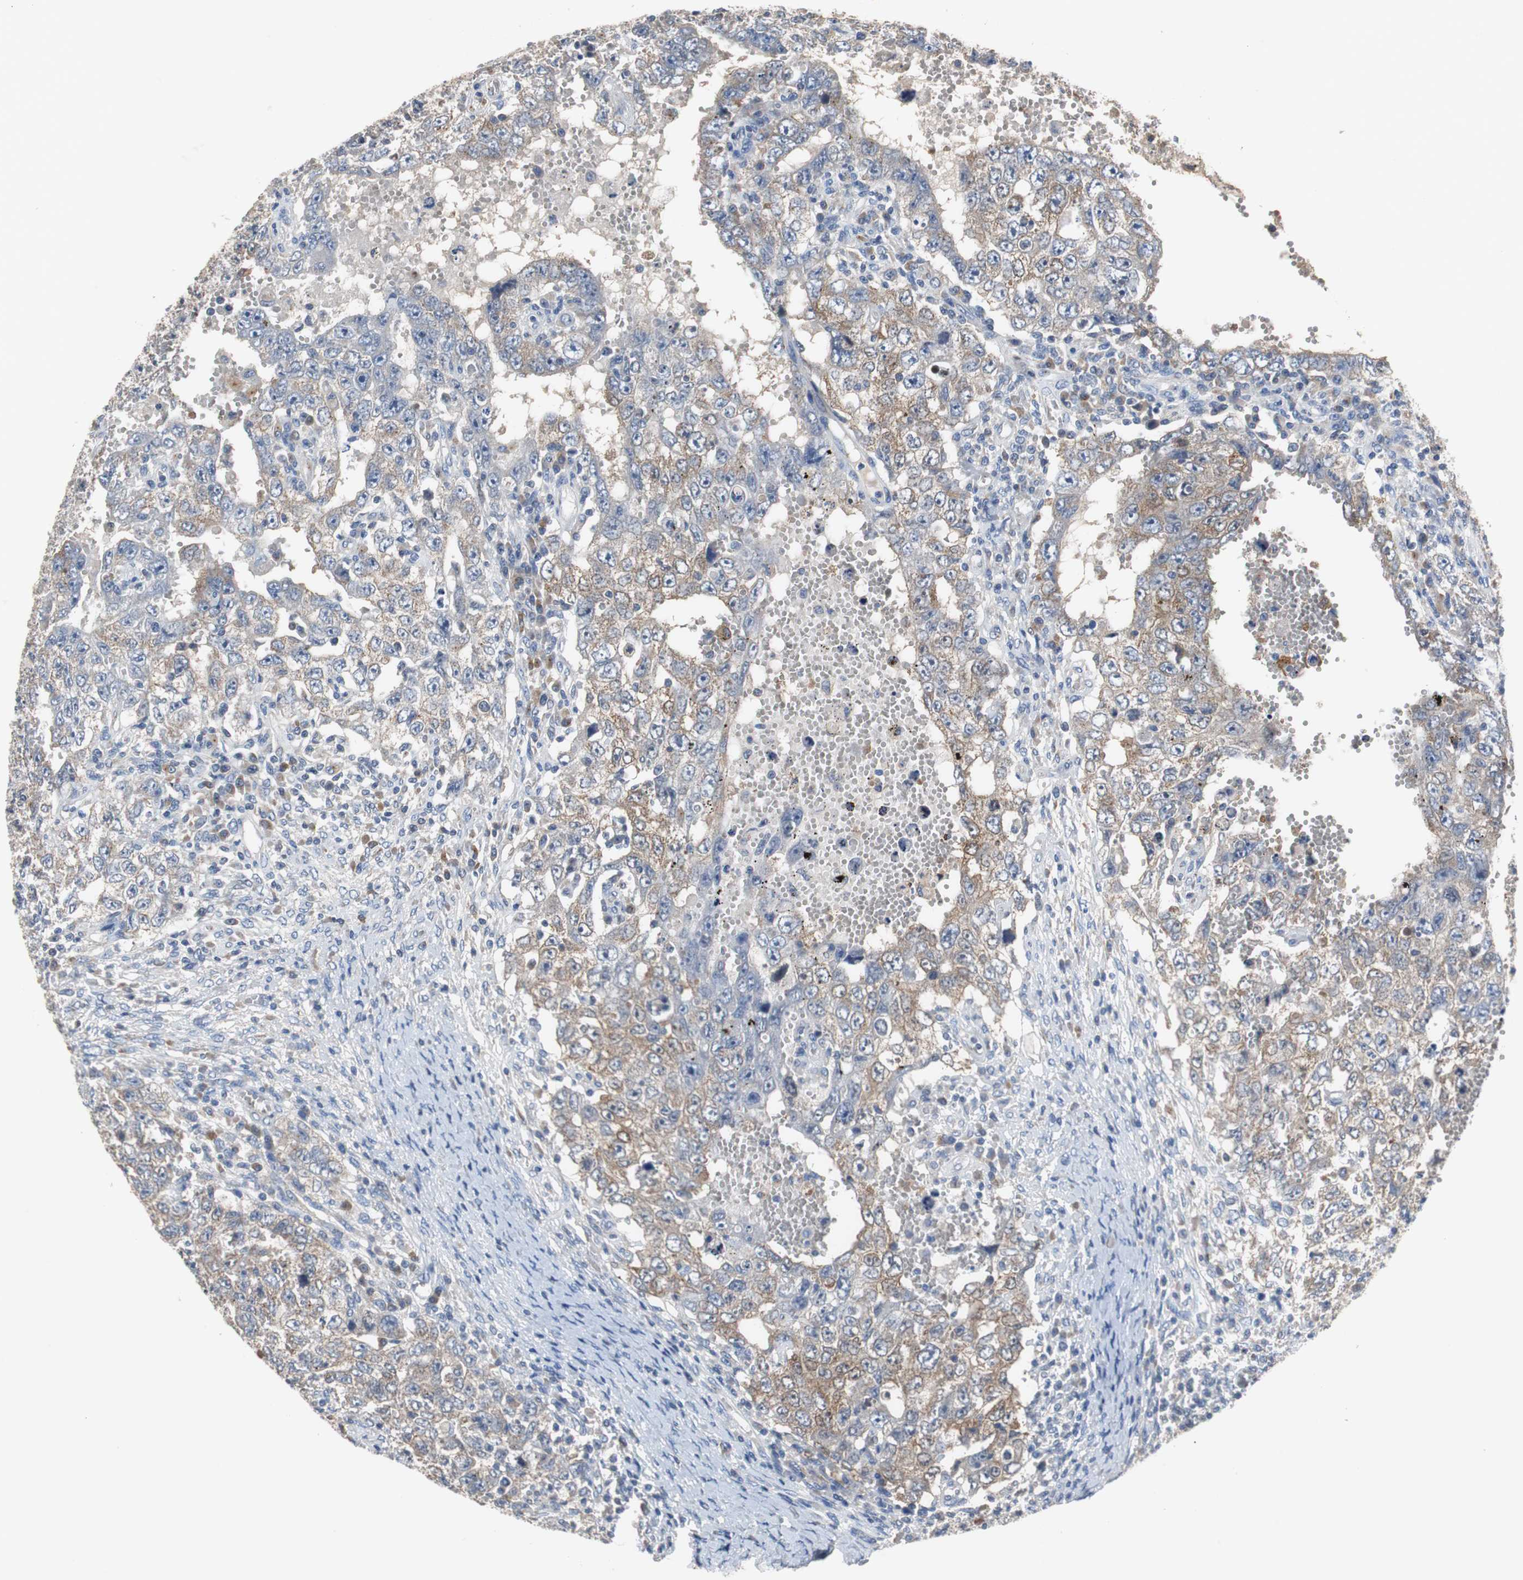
{"staining": {"intensity": "weak", "quantity": ">75%", "location": "cytoplasmic/membranous"}, "tissue": "testis cancer", "cell_type": "Tumor cells", "image_type": "cancer", "snomed": [{"axis": "morphology", "description": "Carcinoma, Embryonal, NOS"}, {"axis": "topography", "description": "Testis"}], "caption": "Human testis cancer (embryonal carcinoma) stained with a protein marker exhibits weak staining in tumor cells.", "gene": "CALB2", "patient": {"sex": "male", "age": 26}}